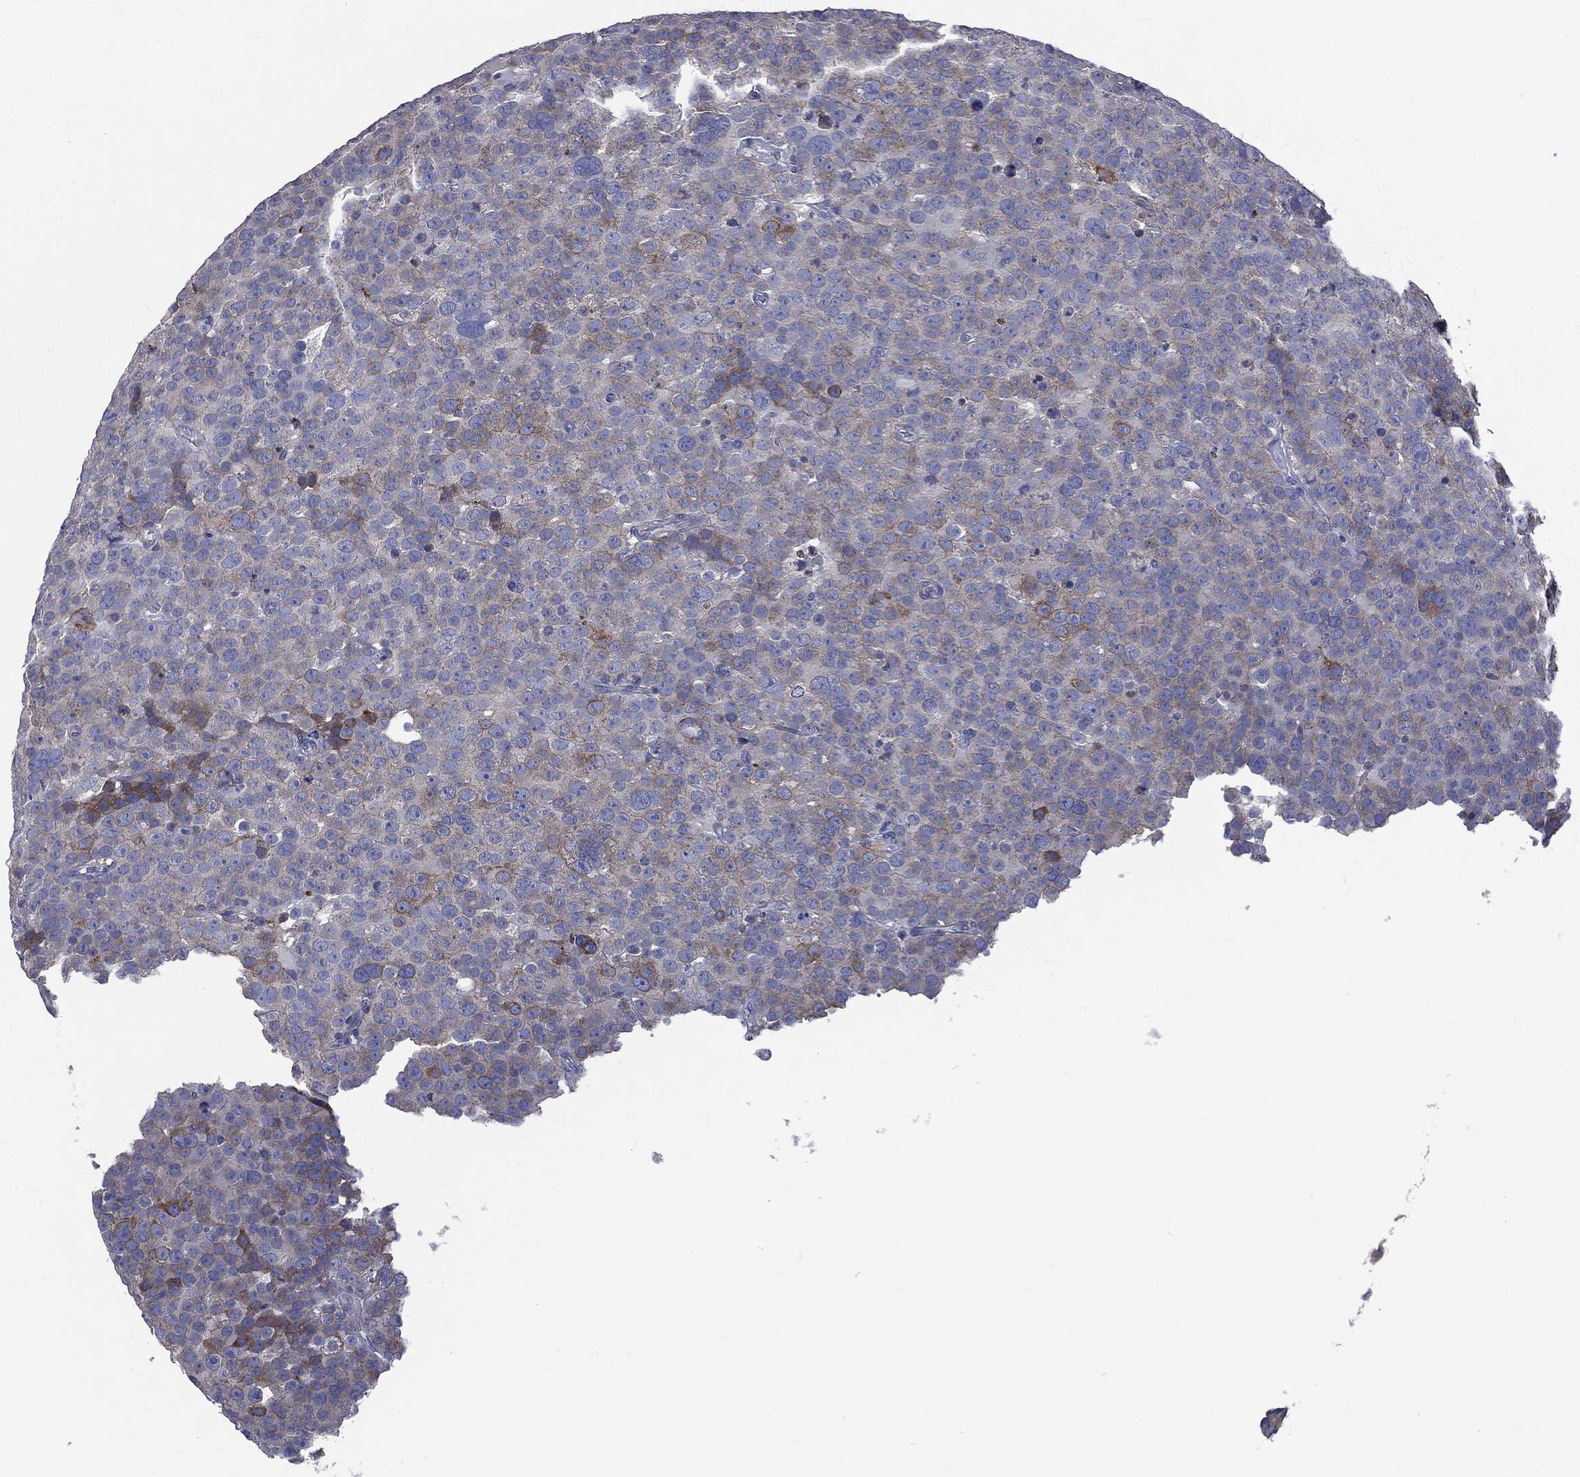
{"staining": {"intensity": "moderate", "quantity": "<25%", "location": "cytoplasmic/membranous"}, "tissue": "testis cancer", "cell_type": "Tumor cells", "image_type": "cancer", "snomed": [{"axis": "morphology", "description": "Seminoma, NOS"}, {"axis": "topography", "description": "Testis"}], "caption": "About <25% of tumor cells in human seminoma (testis) demonstrate moderate cytoplasmic/membranous protein expression as visualized by brown immunohistochemical staining.", "gene": "PTGS2", "patient": {"sex": "male", "age": 71}}